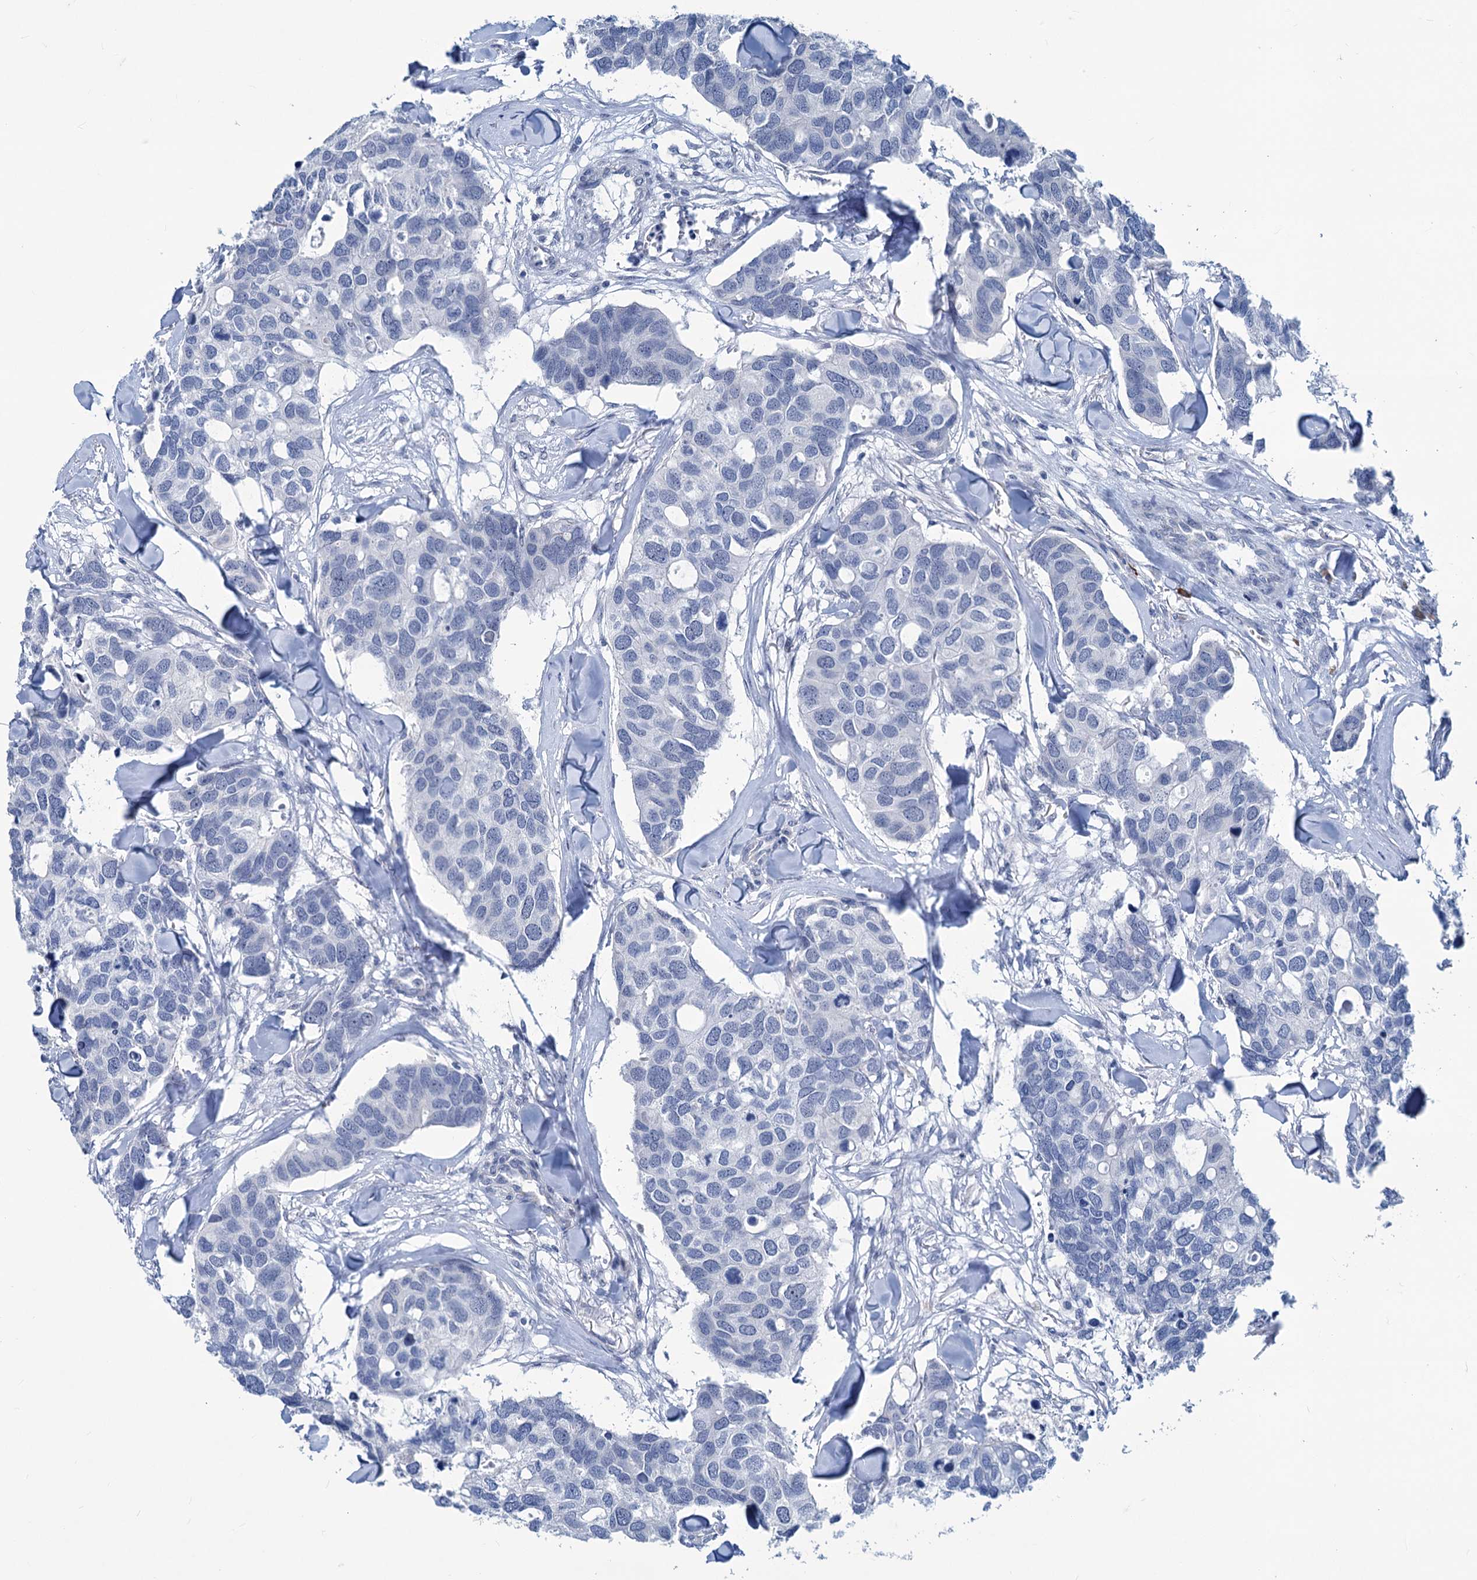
{"staining": {"intensity": "negative", "quantity": "none", "location": "none"}, "tissue": "breast cancer", "cell_type": "Tumor cells", "image_type": "cancer", "snomed": [{"axis": "morphology", "description": "Duct carcinoma"}, {"axis": "topography", "description": "Breast"}], "caption": "The immunohistochemistry (IHC) histopathology image has no significant expression in tumor cells of breast cancer (intraductal carcinoma) tissue.", "gene": "NEU3", "patient": {"sex": "female", "age": 83}}